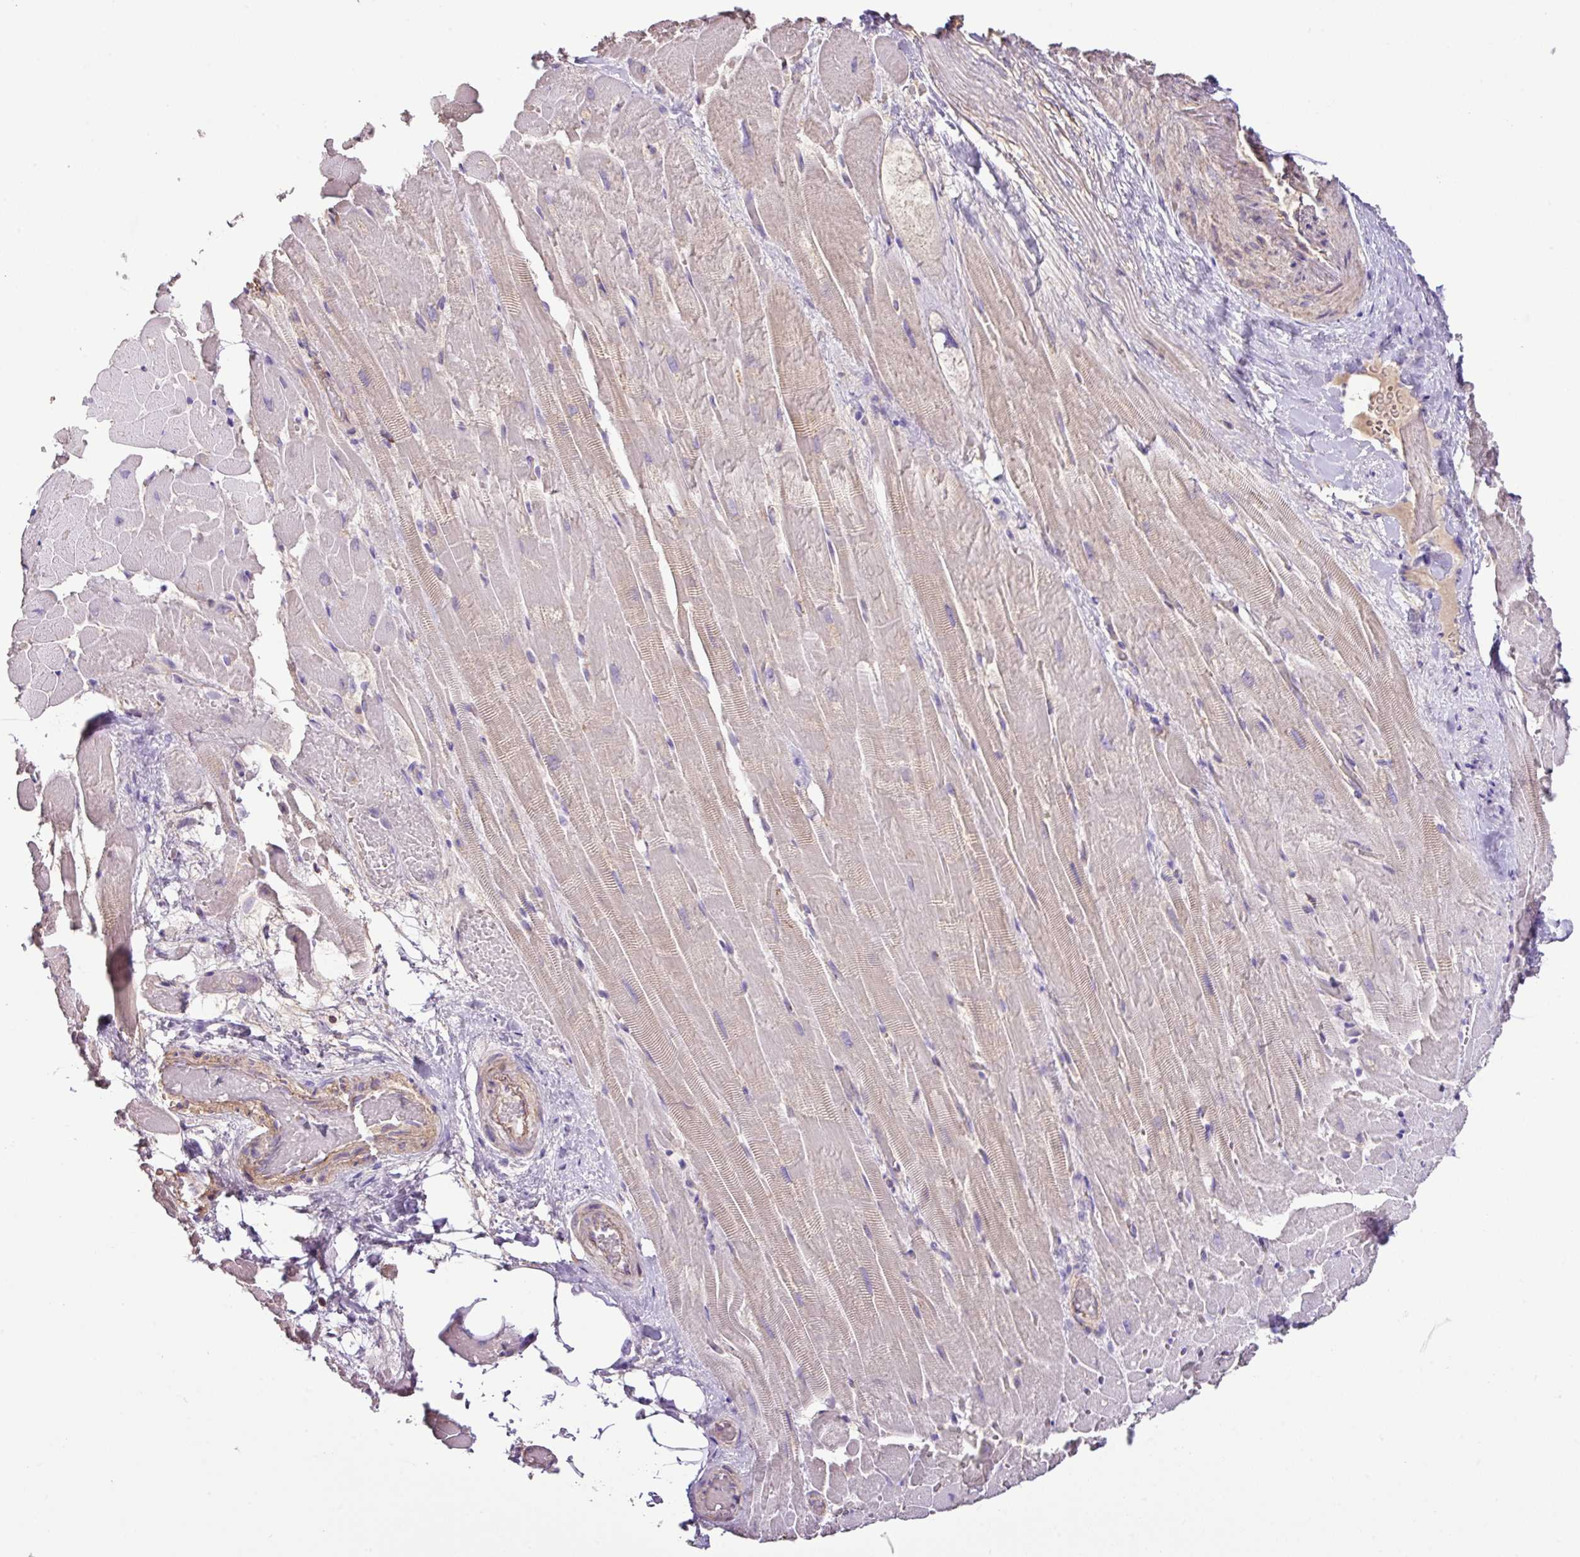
{"staining": {"intensity": "weak", "quantity": "<25%", "location": "cytoplasmic/membranous"}, "tissue": "heart muscle", "cell_type": "Cardiomyocytes", "image_type": "normal", "snomed": [{"axis": "morphology", "description": "Normal tissue, NOS"}, {"axis": "topography", "description": "Heart"}], "caption": "IHC of unremarkable human heart muscle displays no staining in cardiomyocytes. The staining was performed using DAB (3,3'-diaminobenzidine) to visualize the protein expression in brown, while the nuclei were stained in blue with hematoxylin (Magnification: 20x).", "gene": "AGR3", "patient": {"sex": "male", "age": 37}}